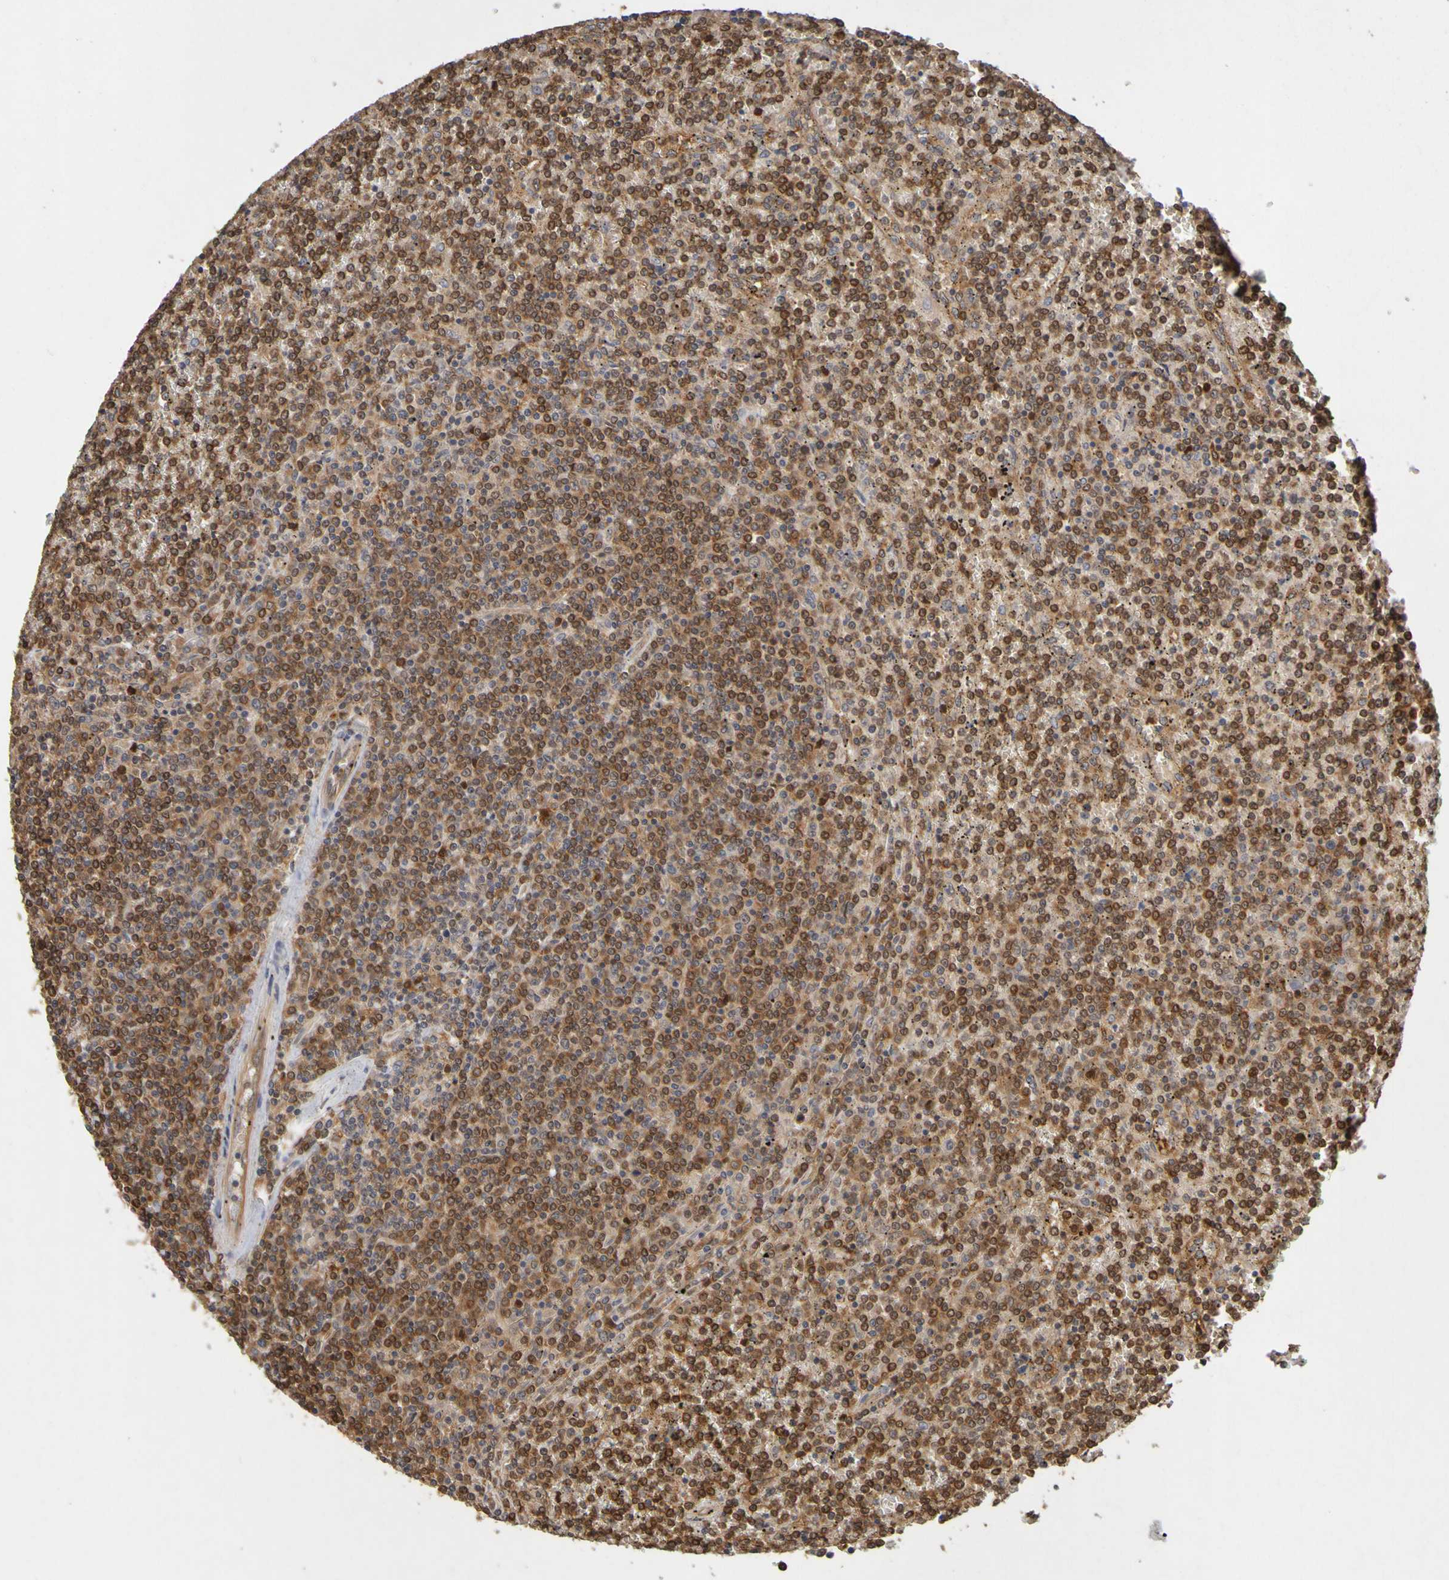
{"staining": {"intensity": "strong", "quantity": ">75%", "location": "cytoplasmic/membranous"}, "tissue": "lymphoma", "cell_type": "Tumor cells", "image_type": "cancer", "snomed": [{"axis": "morphology", "description": "Malignant lymphoma, non-Hodgkin's type, Low grade"}, {"axis": "topography", "description": "Spleen"}], "caption": "Immunohistochemistry (IHC) image of neoplastic tissue: human low-grade malignant lymphoma, non-Hodgkin's type stained using immunohistochemistry demonstrates high levels of strong protein expression localized specifically in the cytoplasmic/membranous of tumor cells, appearing as a cytoplasmic/membranous brown color.", "gene": "OCRL", "patient": {"sex": "female", "age": 19}}